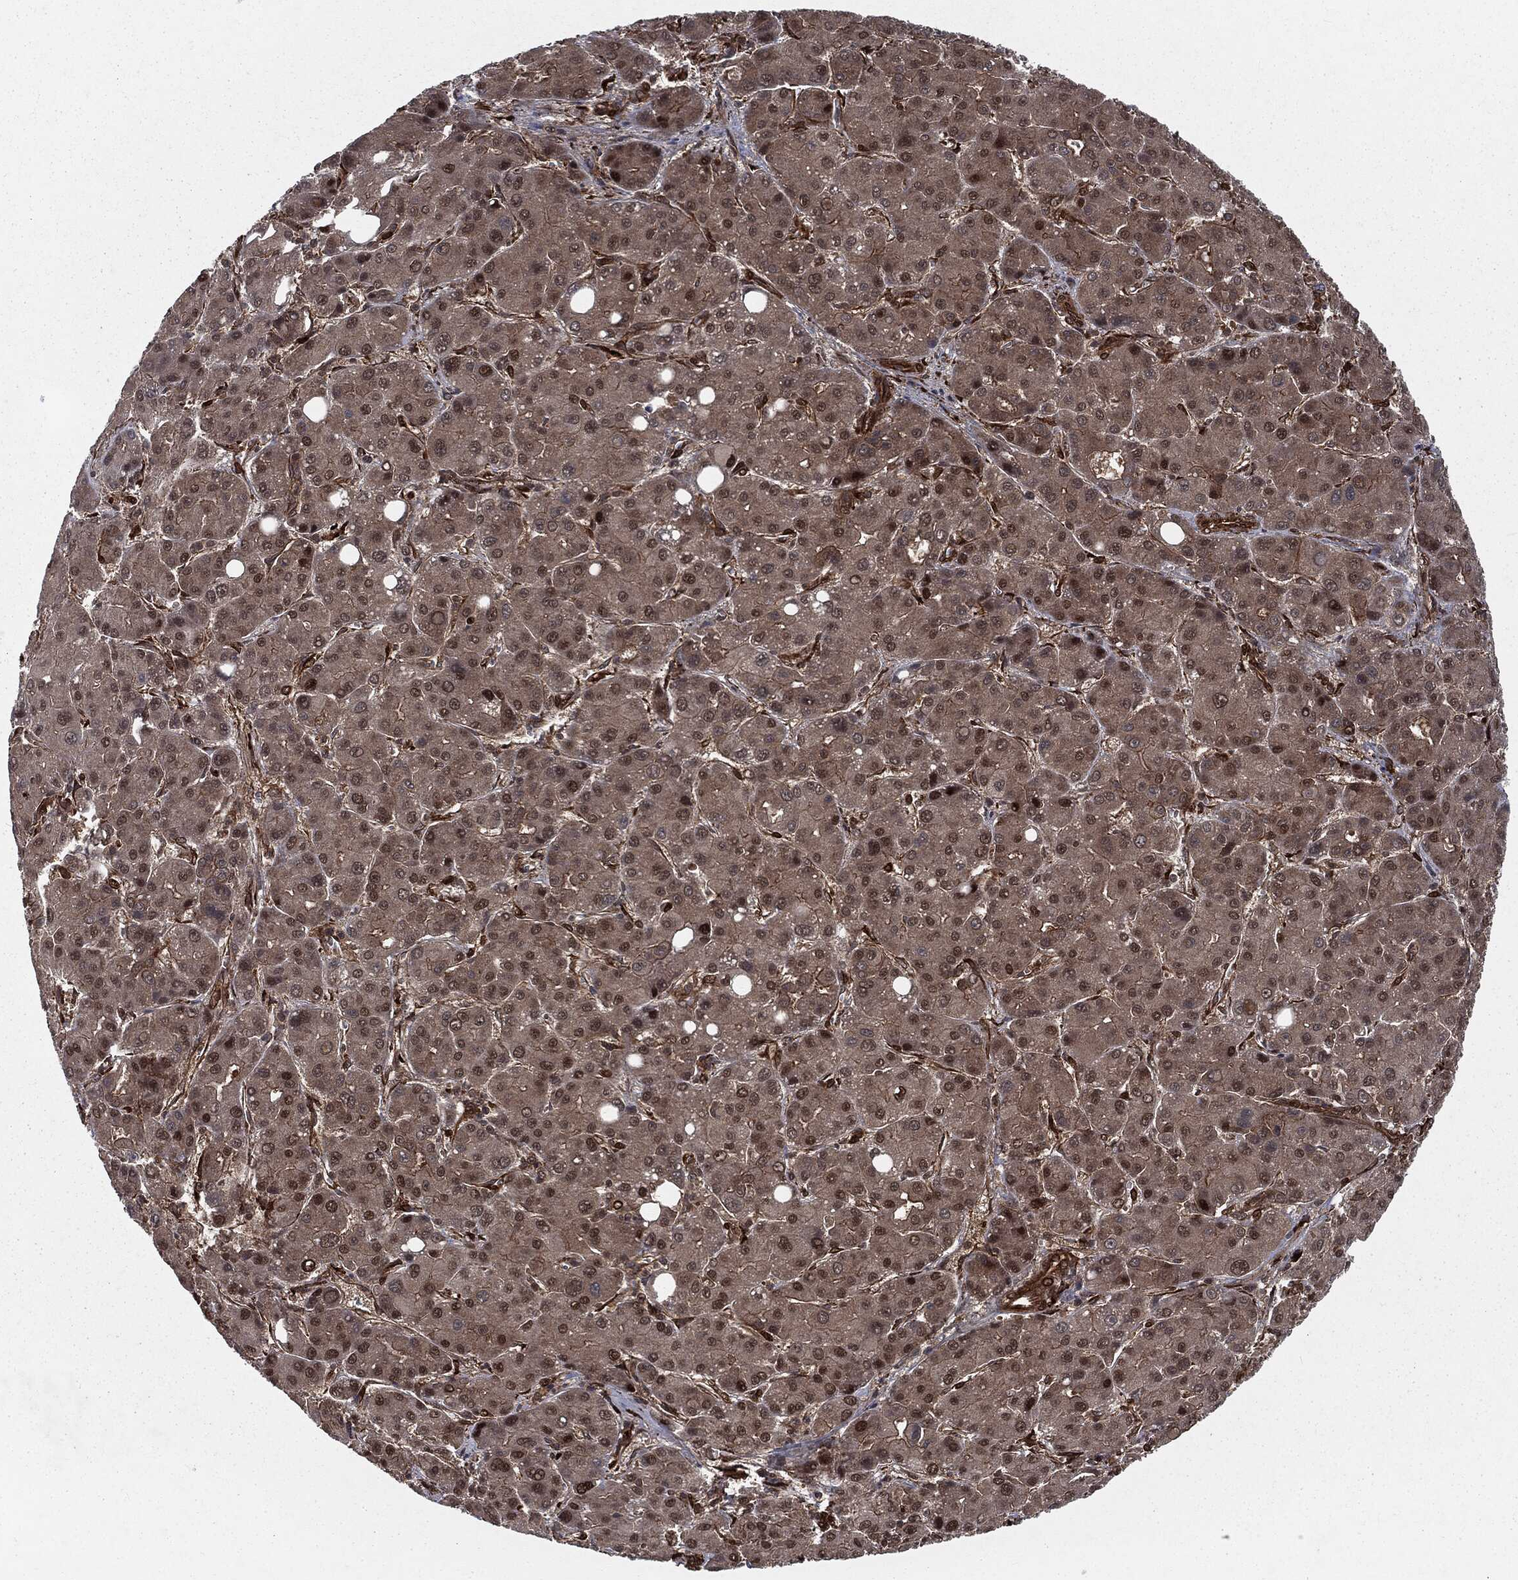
{"staining": {"intensity": "strong", "quantity": "<25%", "location": "nuclear"}, "tissue": "liver cancer", "cell_type": "Tumor cells", "image_type": "cancer", "snomed": [{"axis": "morphology", "description": "Carcinoma, Hepatocellular, NOS"}, {"axis": "topography", "description": "Liver"}], "caption": "The histopathology image shows immunohistochemical staining of liver hepatocellular carcinoma. There is strong nuclear expression is appreciated in approximately <25% of tumor cells. The protein is shown in brown color, while the nuclei are stained blue.", "gene": "RANBP9", "patient": {"sex": "male", "age": 55}}